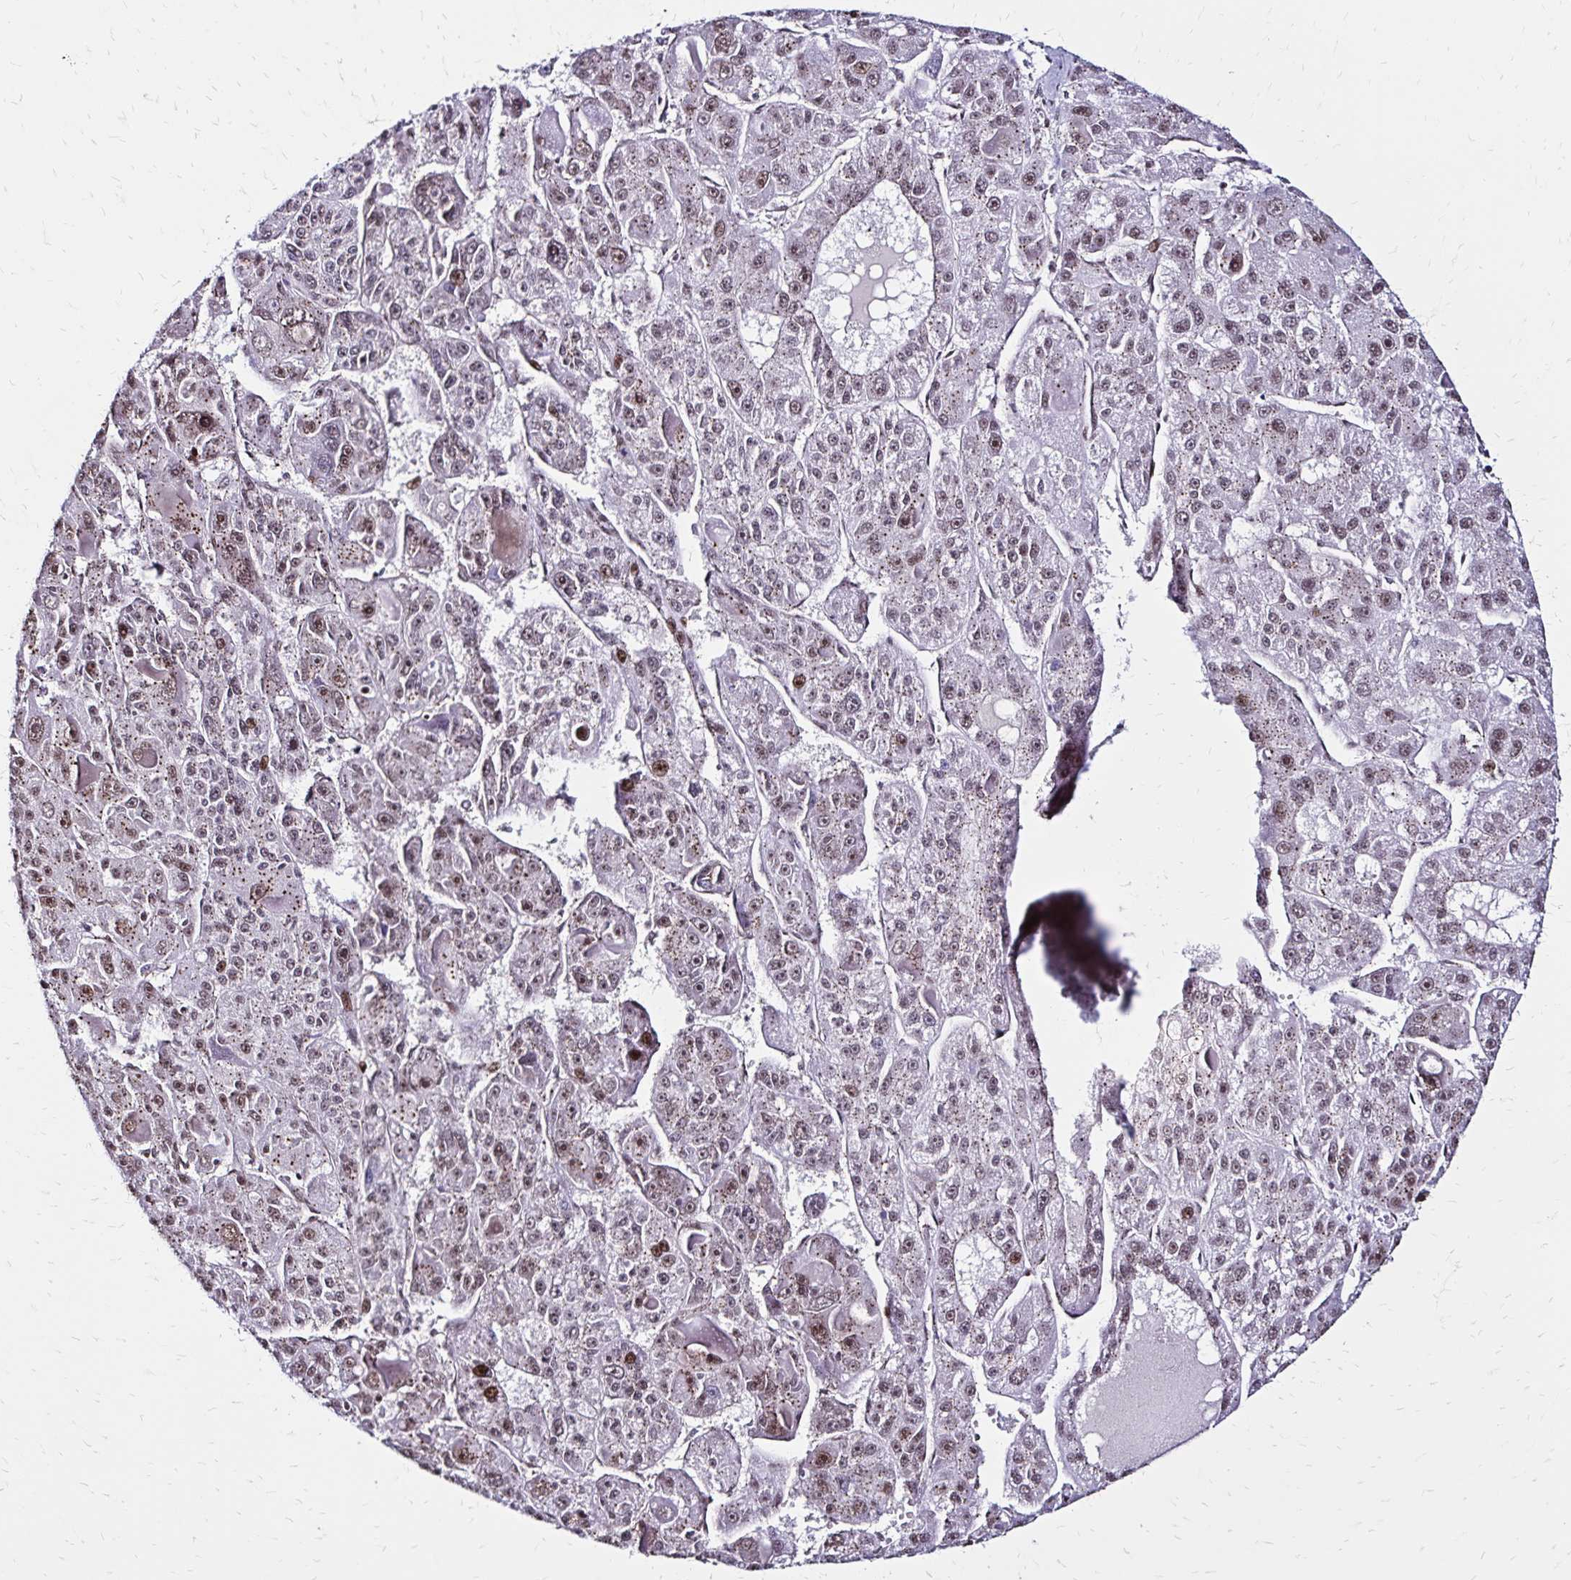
{"staining": {"intensity": "weak", "quantity": ">75%", "location": "cytoplasmic/membranous,nuclear"}, "tissue": "liver cancer", "cell_type": "Tumor cells", "image_type": "cancer", "snomed": [{"axis": "morphology", "description": "Carcinoma, Hepatocellular, NOS"}, {"axis": "topography", "description": "Liver"}], "caption": "Immunohistochemistry (IHC) image of neoplastic tissue: liver cancer (hepatocellular carcinoma) stained using immunohistochemistry (IHC) exhibits low levels of weak protein expression localized specifically in the cytoplasmic/membranous and nuclear of tumor cells, appearing as a cytoplasmic/membranous and nuclear brown color.", "gene": "TOB1", "patient": {"sex": "male", "age": 76}}